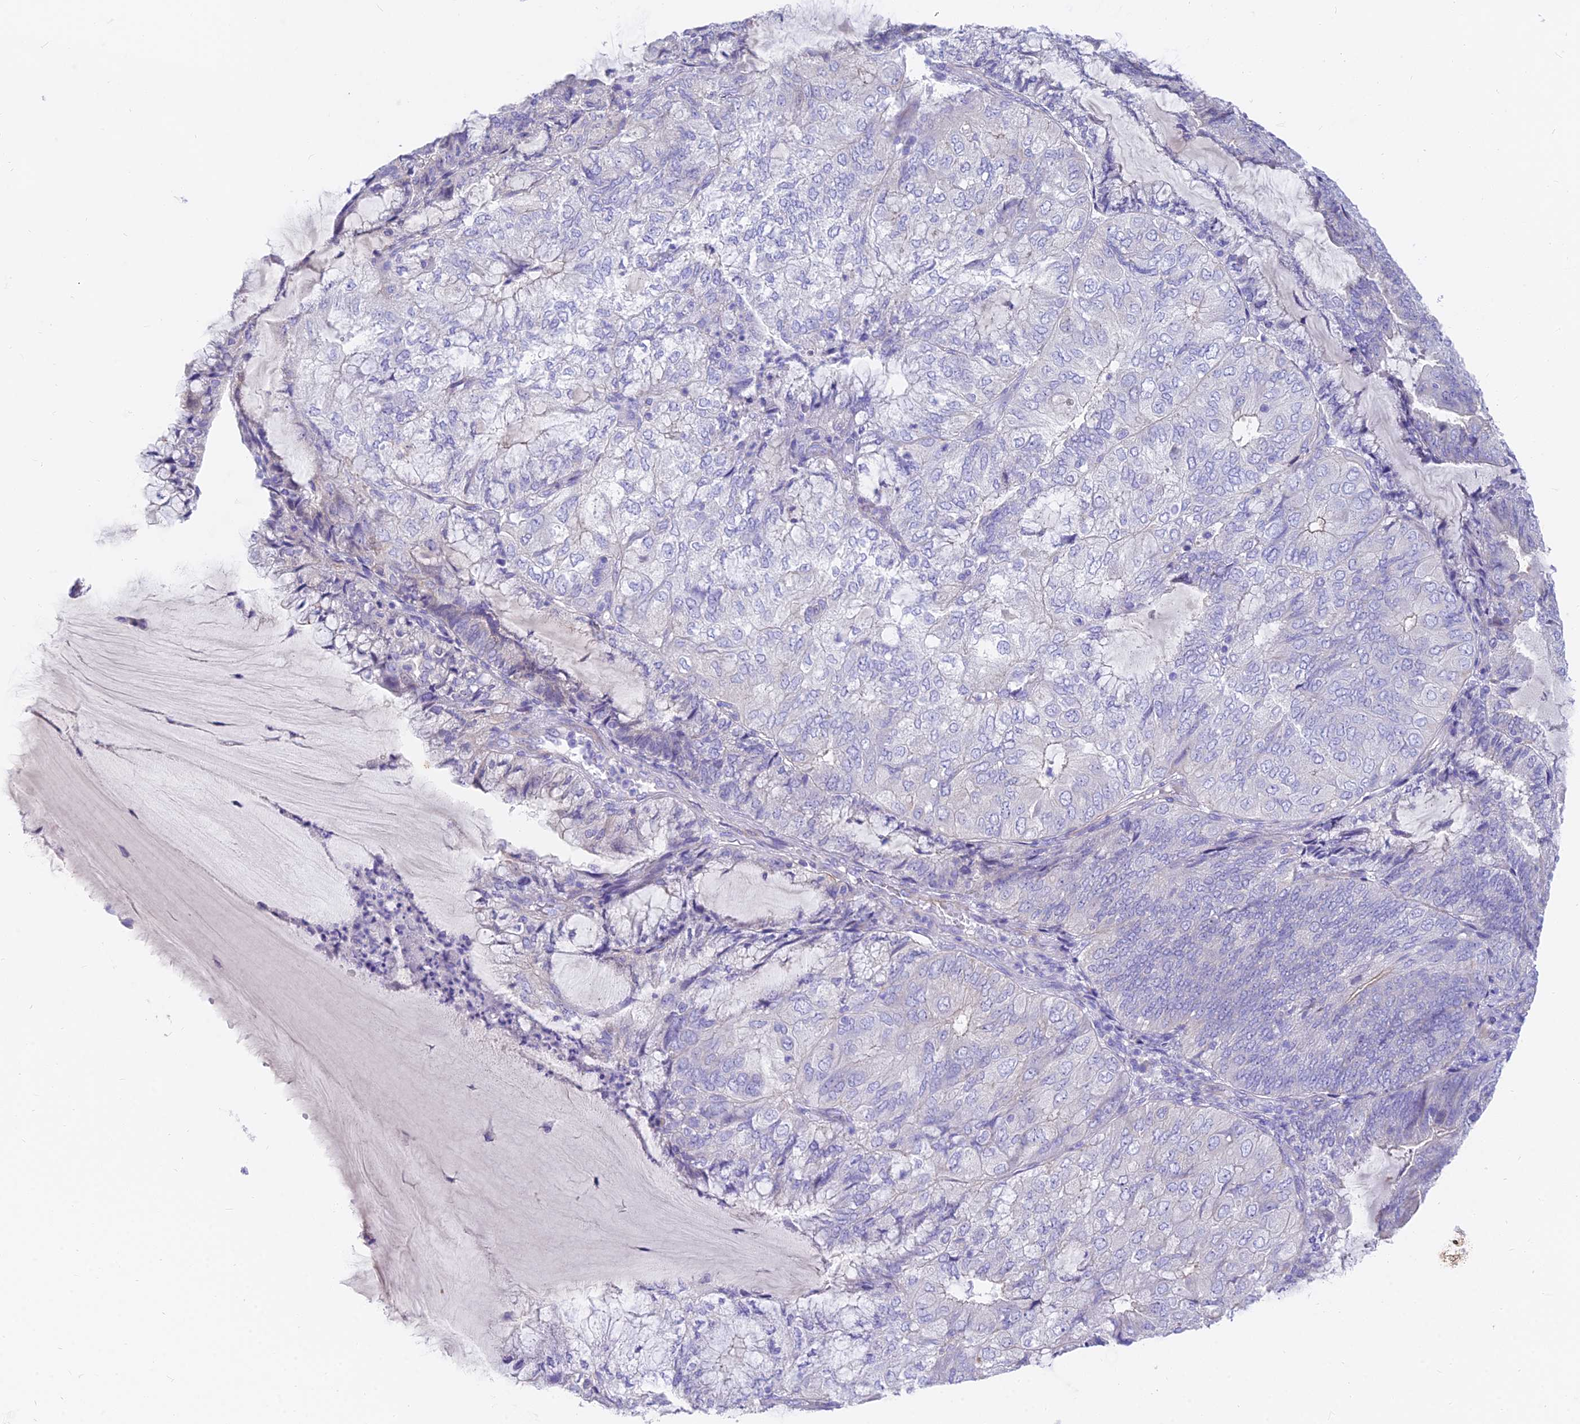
{"staining": {"intensity": "negative", "quantity": "none", "location": "none"}, "tissue": "endometrial cancer", "cell_type": "Tumor cells", "image_type": "cancer", "snomed": [{"axis": "morphology", "description": "Adenocarcinoma, NOS"}, {"axis": "topography", "description": "Endometrium"}], "caption": "Immunohistochemistry histopathology image of adenocarcinoma (endometrial) stained for a protein (brown), which displays no positivity in tumor cells.", "gene": "FAM168B", "patient": {"sex": "female", "age": 81}}